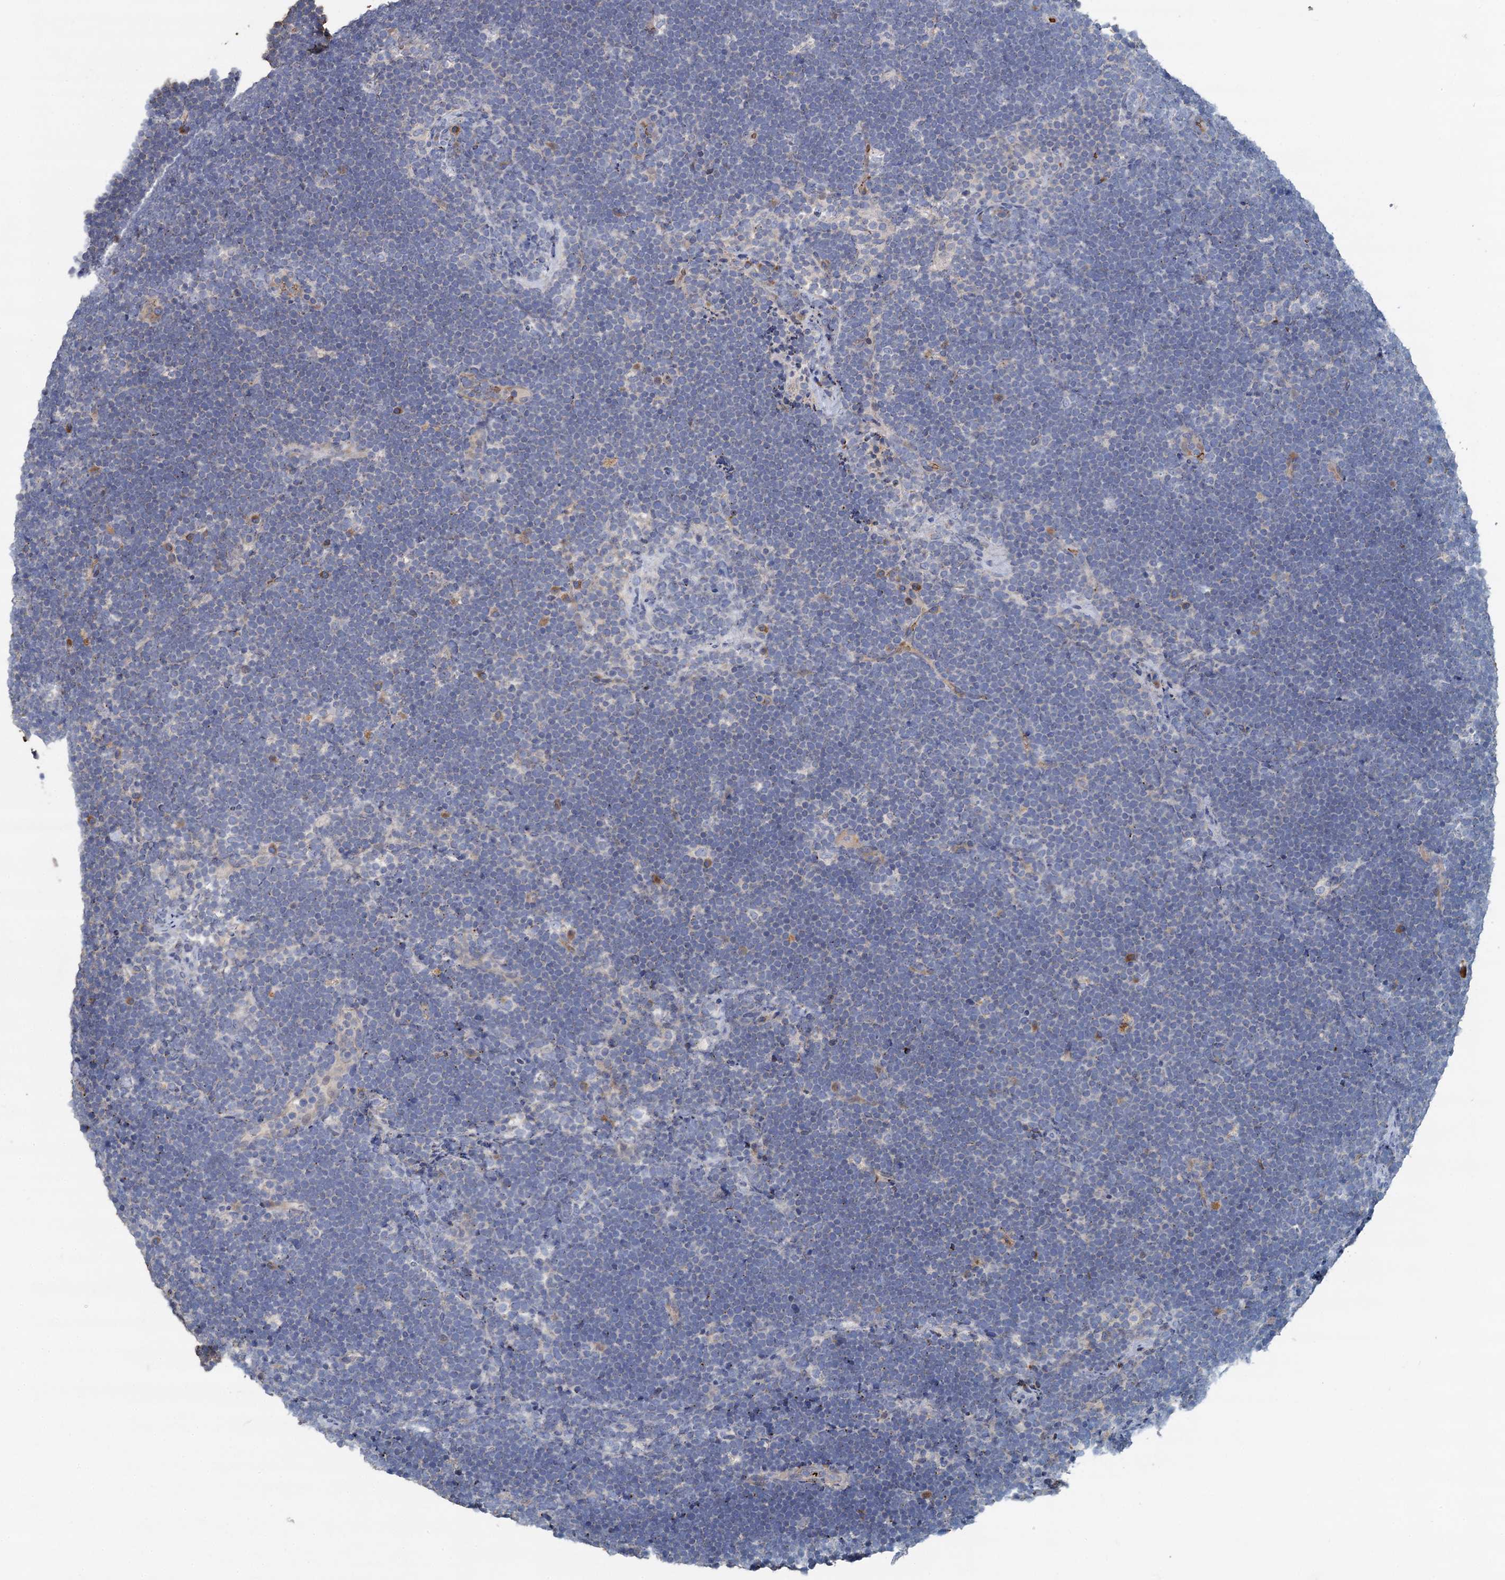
{"staining": {"intensity": "negative", "quantity": "none", "location": "none"}, "tissue": "lymphoma", "cell_type": "Tumor cells", "image_type": "cancer", "snomed": [{"axis": "morphology", "description": "Malignant lymphoma, non-Hodgkin's type, High grade"}, {"axis": "topography", "description": "Lymph node"}], "caption": "Image shows no significant protein expression in tumor cells of malignant lymphoma, non-Hodgkin's type (high-grade). (DAB (3,3'-diaminobenzidine) immunohistochemistry (IHC), high magnification).", "gene": "TCTN2", "patient": {"sex": "male", "age": 13}}